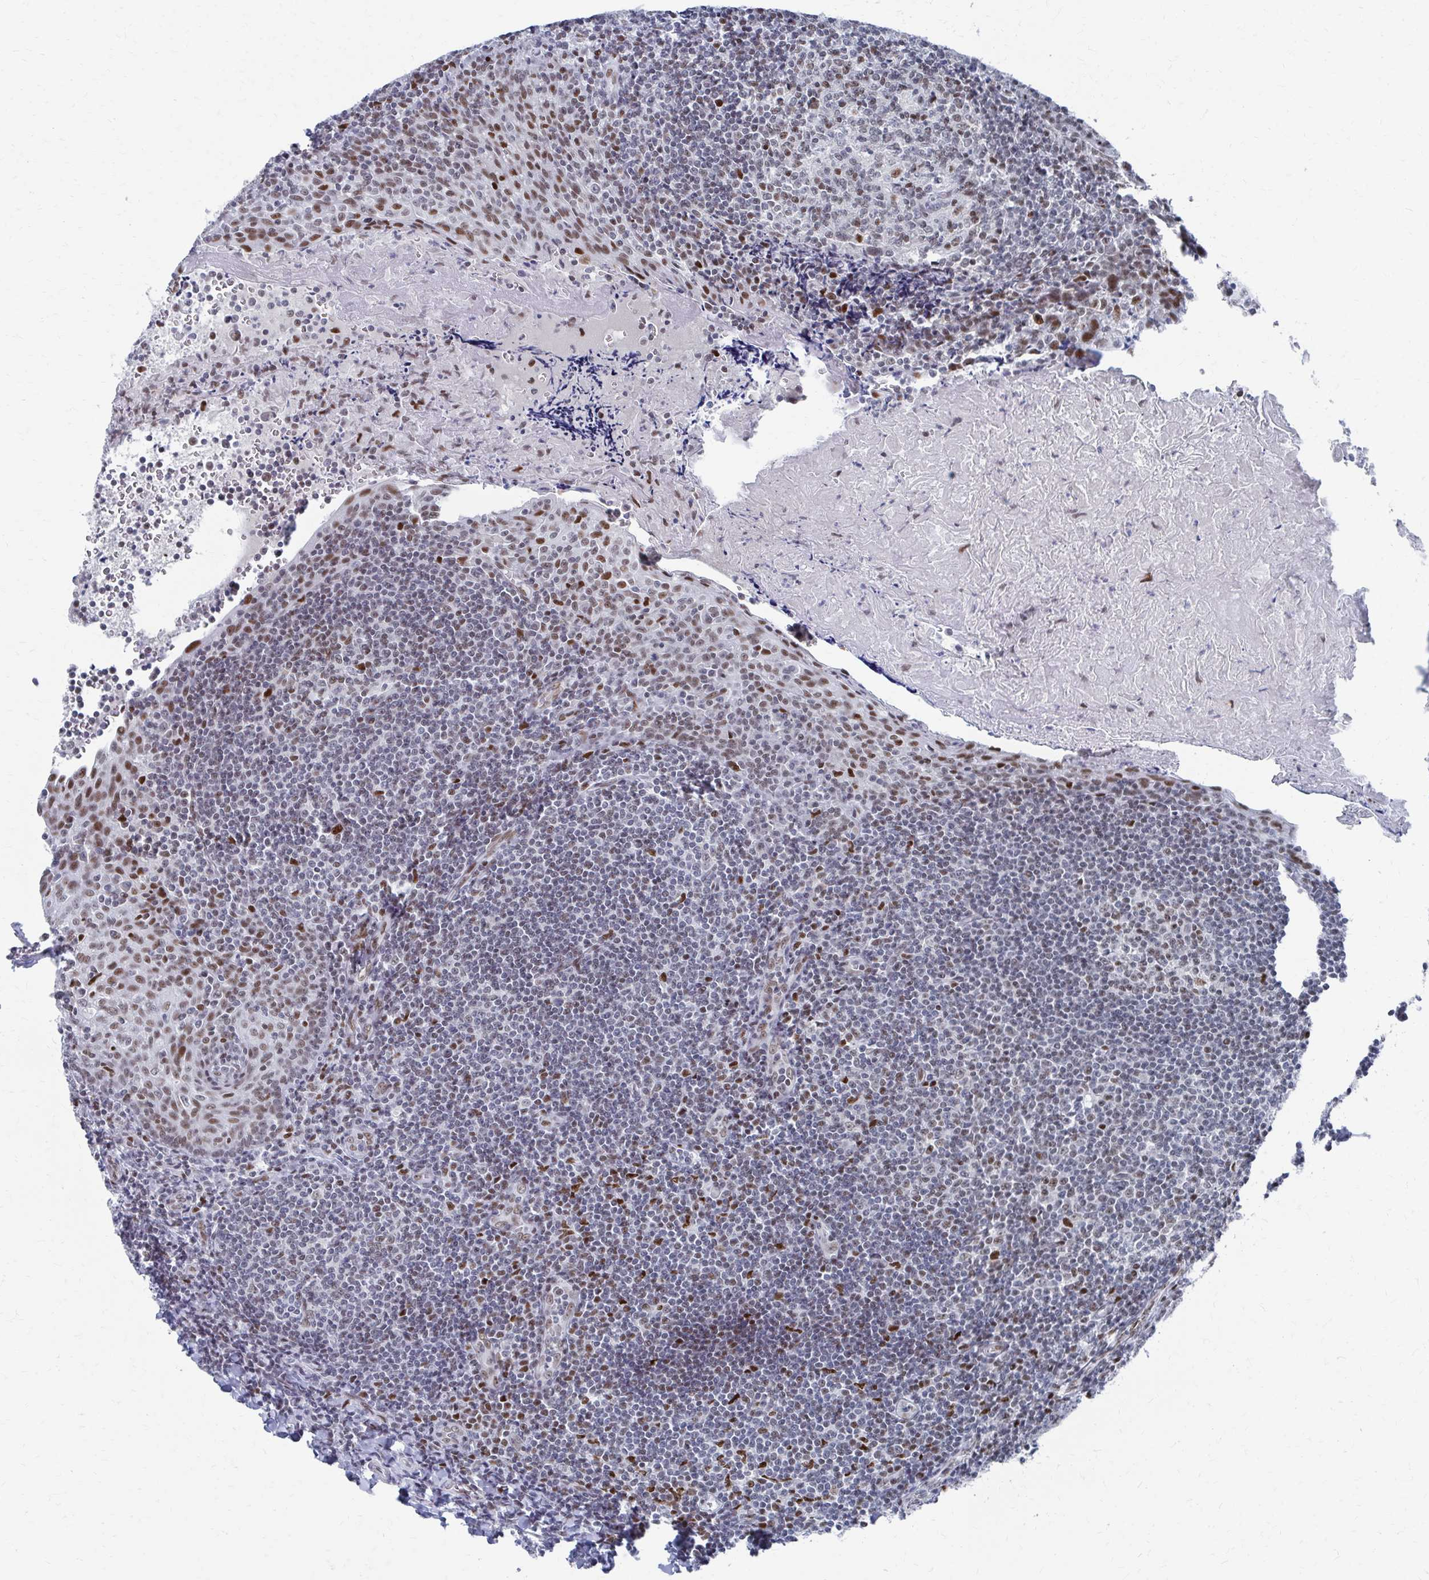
{"staining": {"intensity": "moderate", "quantity": "<25%", "location": "nuclear"}, "tissue": "tonsil", "cell_type": "Germinal center cells", "image_type": "normal", "snomed": [{"axis": "morphology", "description": "Normal tissue, NOS"}, {"axis": "morphology", "description": "Inflammation, NOS"}, {"axis": "topography", "description": "Tonsil"}], "caption": "DAB (3,3'-diaminobenzidine) immunohistochemical staining of unremarkable human tonsil displays moderate nuclear protein expression in approximately <25% of germinal center cells. (Stains: DAB (3,3'-diaminobenzidine) in brown, nuclei in blue, Microscopy: brightfield microscopy at high magnification).", "gene": "CDIN1", "patient": {"sex": "female", "age": 31}}